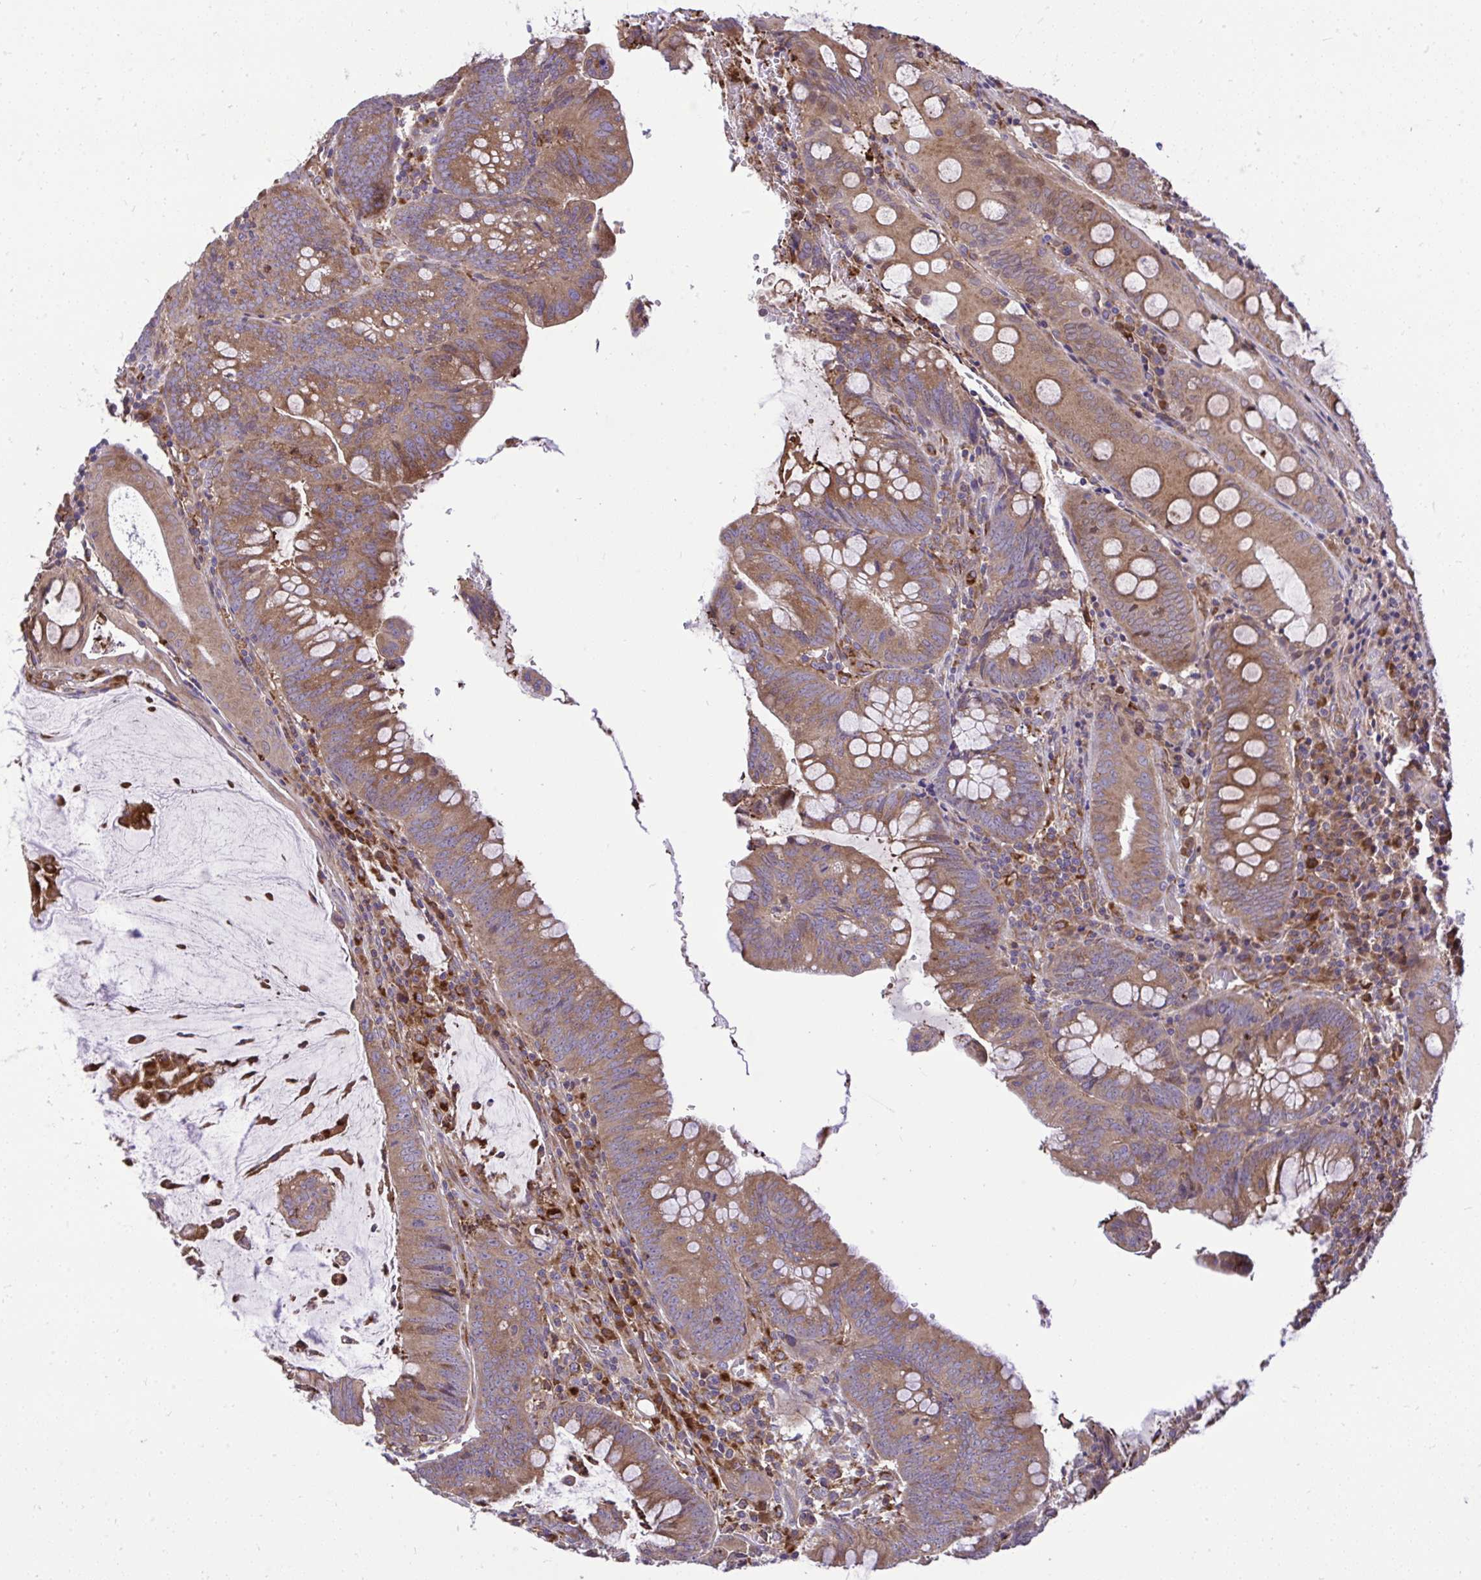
{"staining": {"intensity": "moderate", "quantity": ">75%", "location": "cytoplasmic/membranous"}, "tissue": "colorectal cancer", "cell_type": "Tumor cells", "image_type": "cancer", "snomed": [{"axis": "morphology", "description": "Adenocarcinoma, NOS"}, {"axis": "topography", "description": "Colon"}], "caption": "The photomicrograph reveals a brown stain indicating the presence of a protein in the cytoplasmic/membranous of tumor cells in colorectal adenocarcinoma.", "gene": "PAIP2", "patient": {"sex": "male", "age": 62}}